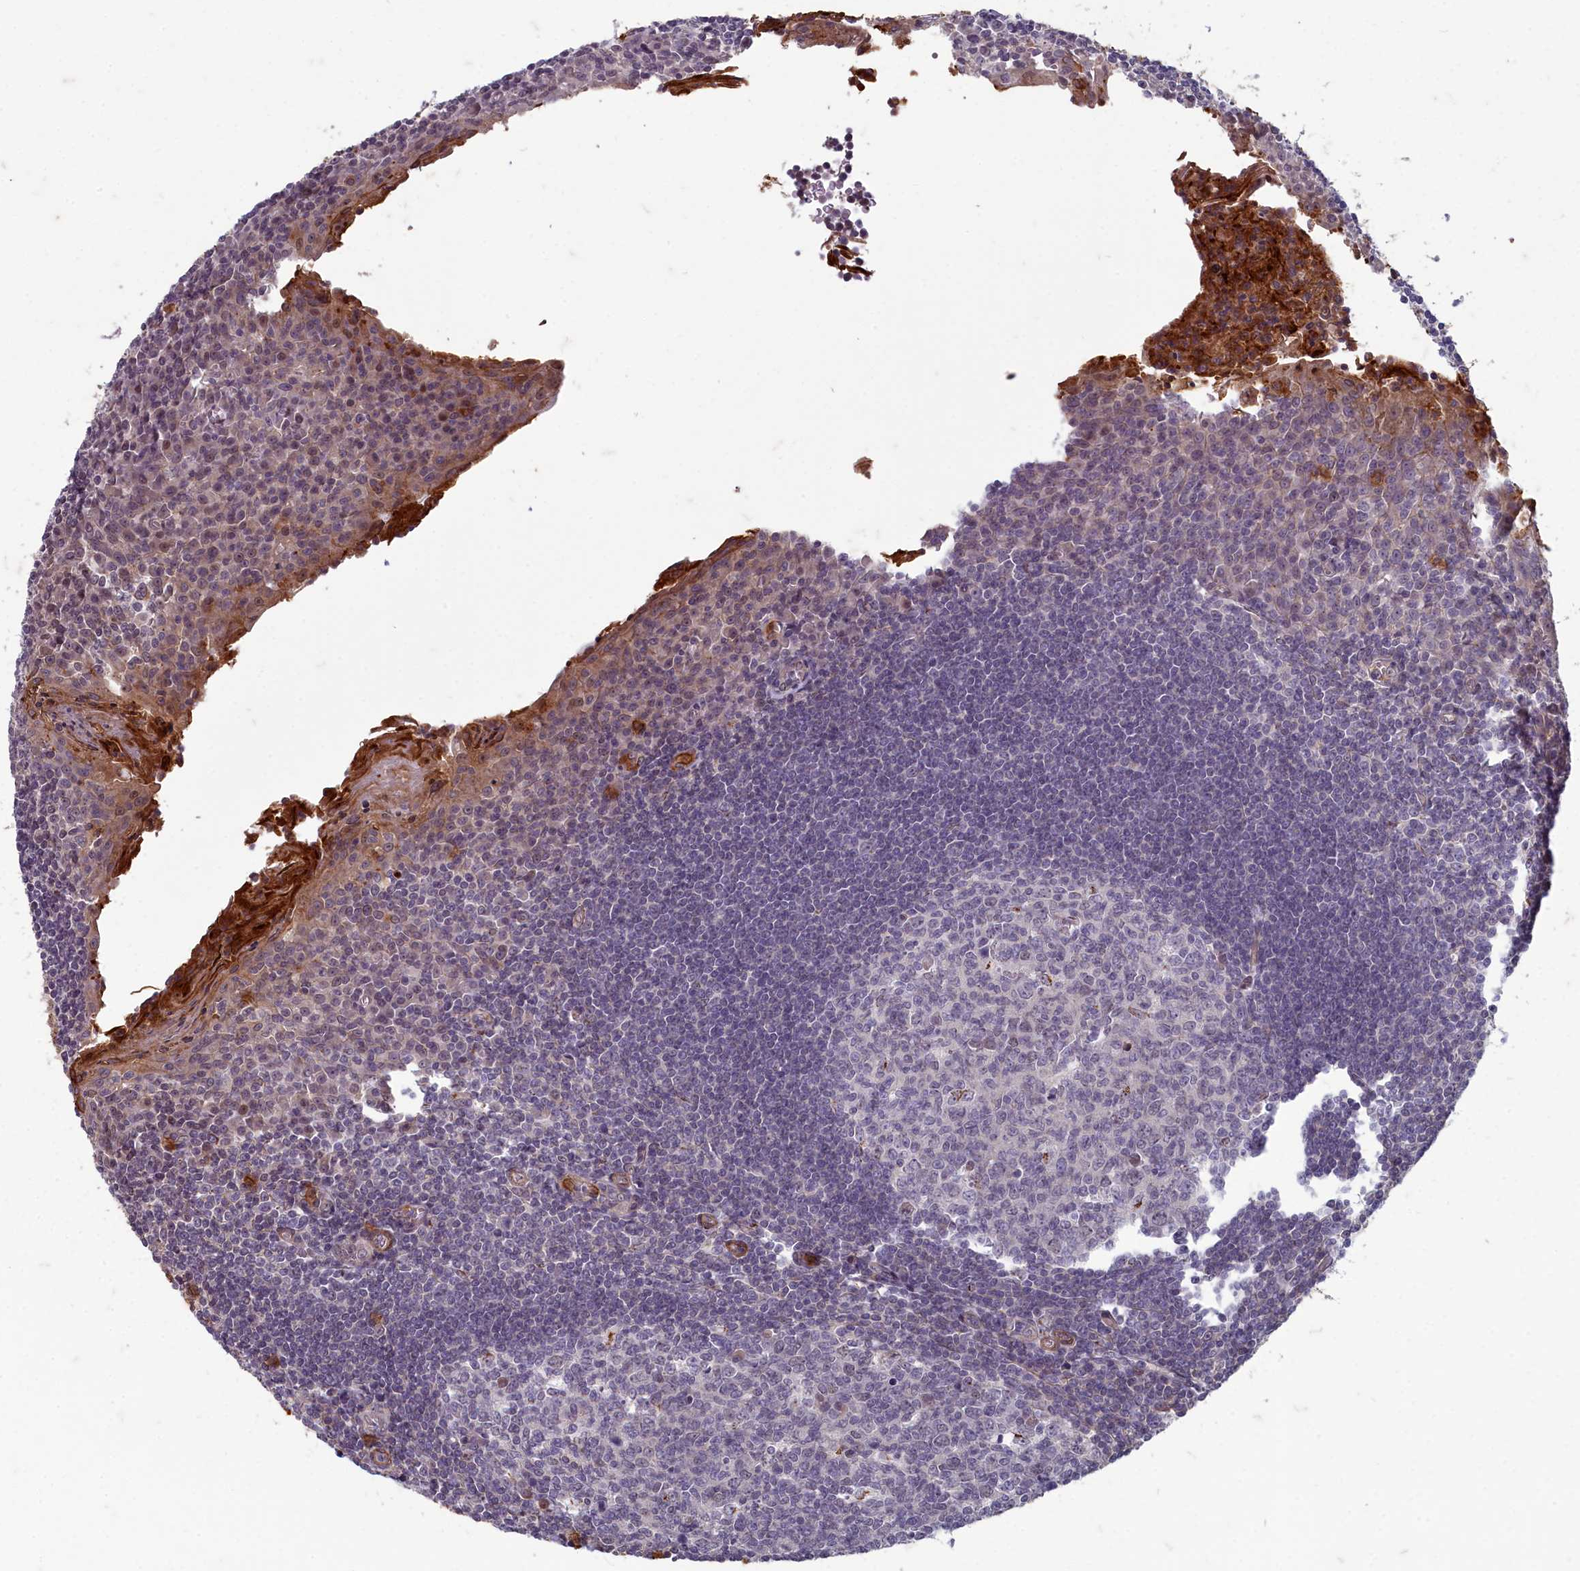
{"staining": {"intensity": "weak", "quantity": "<25%", "location": "nuclear"}, "tissue": "tonsil", "cell_type": "Germinal center cells", "image_type": "normal", "snomed": [{"axis": "morphology", "description": "Normal tissue, NOS"}, {"axis": "topography", "description": "Tonsil"}], "caption": "Tonsil was stained to show a protein in brown. There is no significant positivity in germinal center cells. Brightfield microscopy of immunohistochemistry stained with DAB (3,3'-diaminobenzidine) (brown) and hematoxylin (blue), captured at high magnification.", "gene": "ZNF626", "patient": {"sex": "male", "age": 27}}